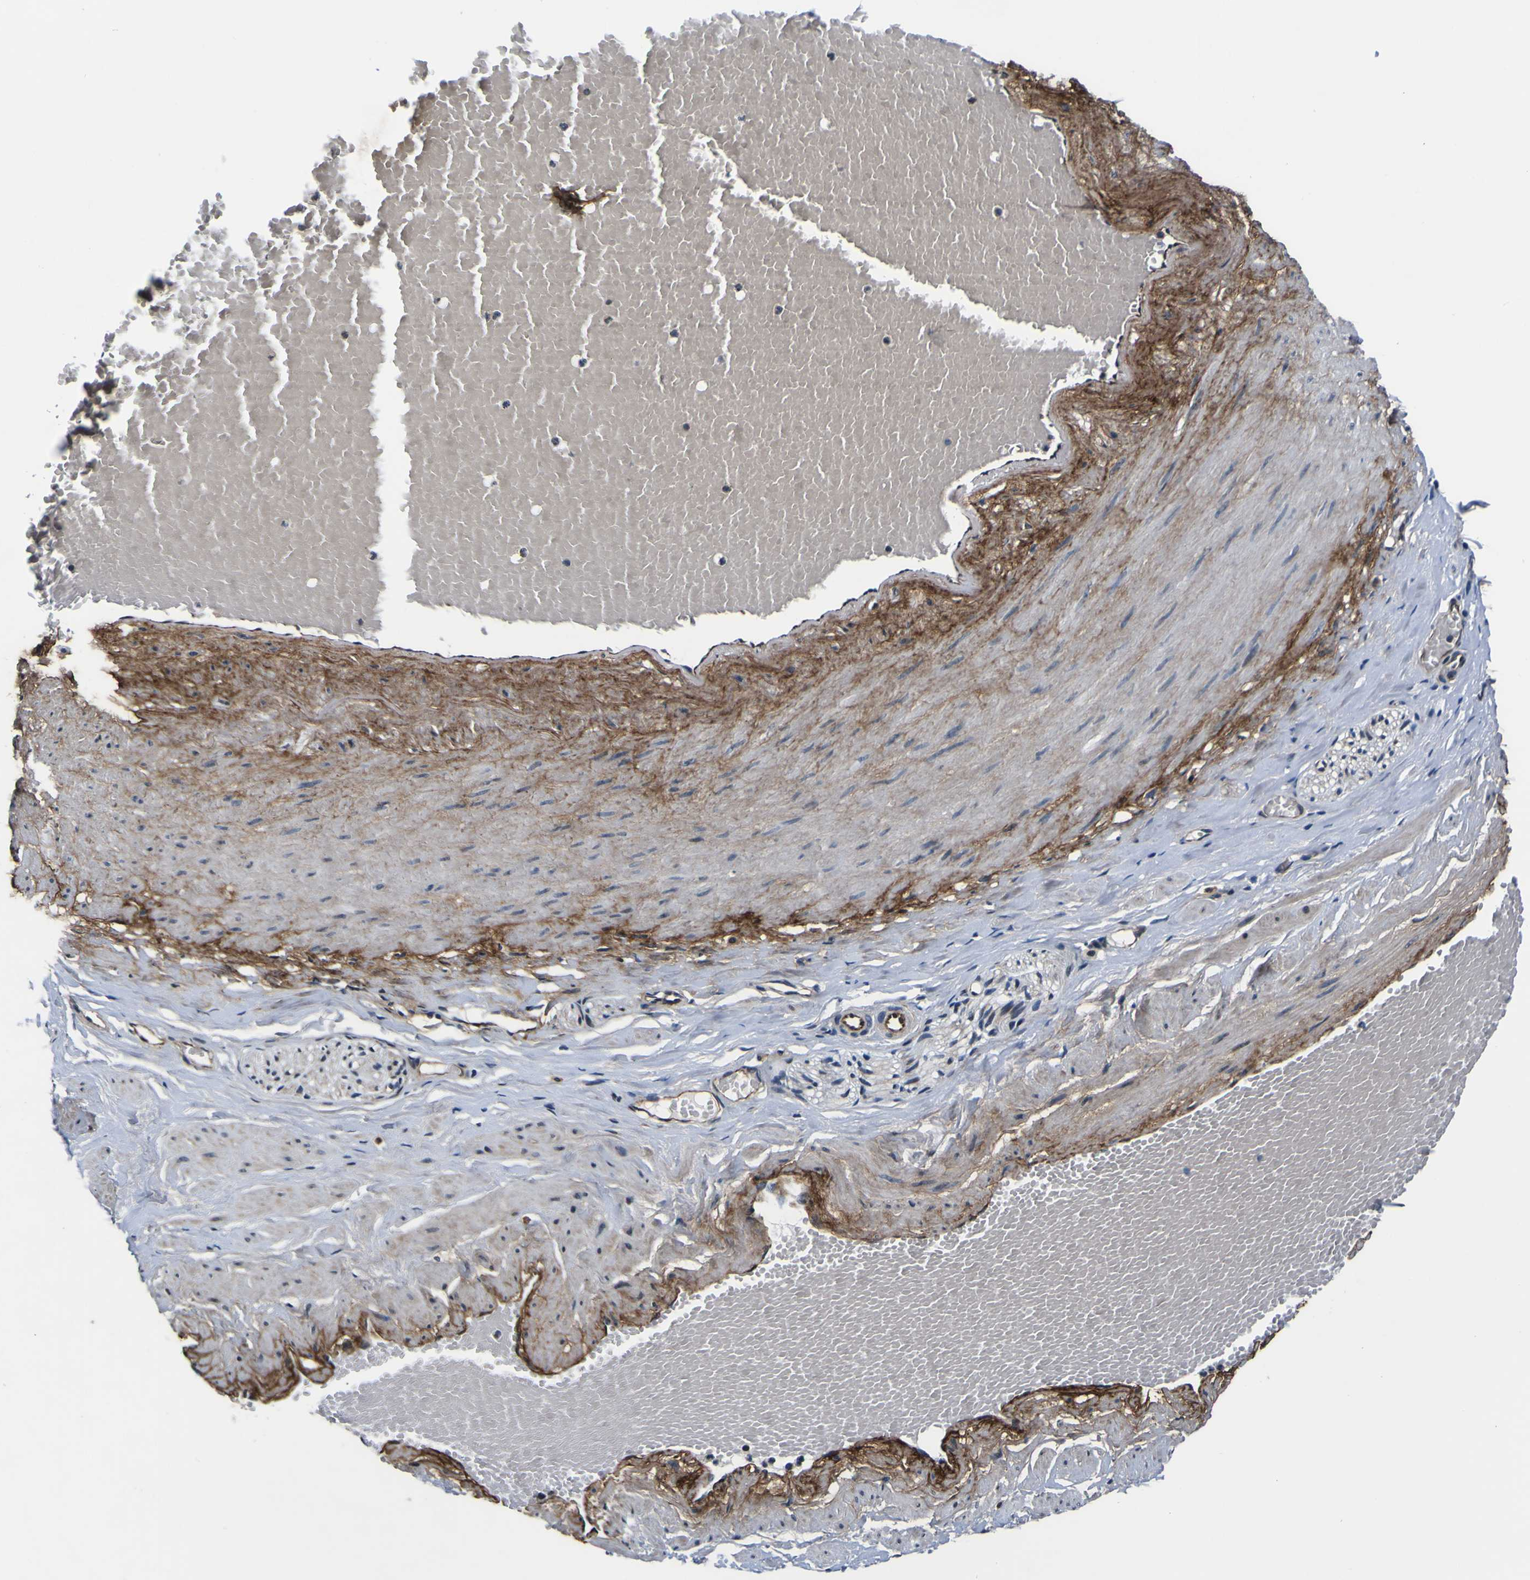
{"staining": {"intensity": "moderate", "quantity": "25%-75%", "location": "cytoplasmic/membranous"}, "tissue": "adipose tissue", "cell_type": "Adipocytes", "image_type": "normal", "snomed": [{"axis": "morphology", "description": "Normal tissue, NOS"}, {"axis": "topography", "description": "Soft tissue"}, {"axis": "topography", "description": "Vascular tissue"}], "caption": "Adipose tissue stained with a brown dye exhibits moderate cytoplasmic/membranous positive expression in about 25%-75% of adipocytes.", "gene": "POSTN", "patient": {"sex": "female", "age": 35}}